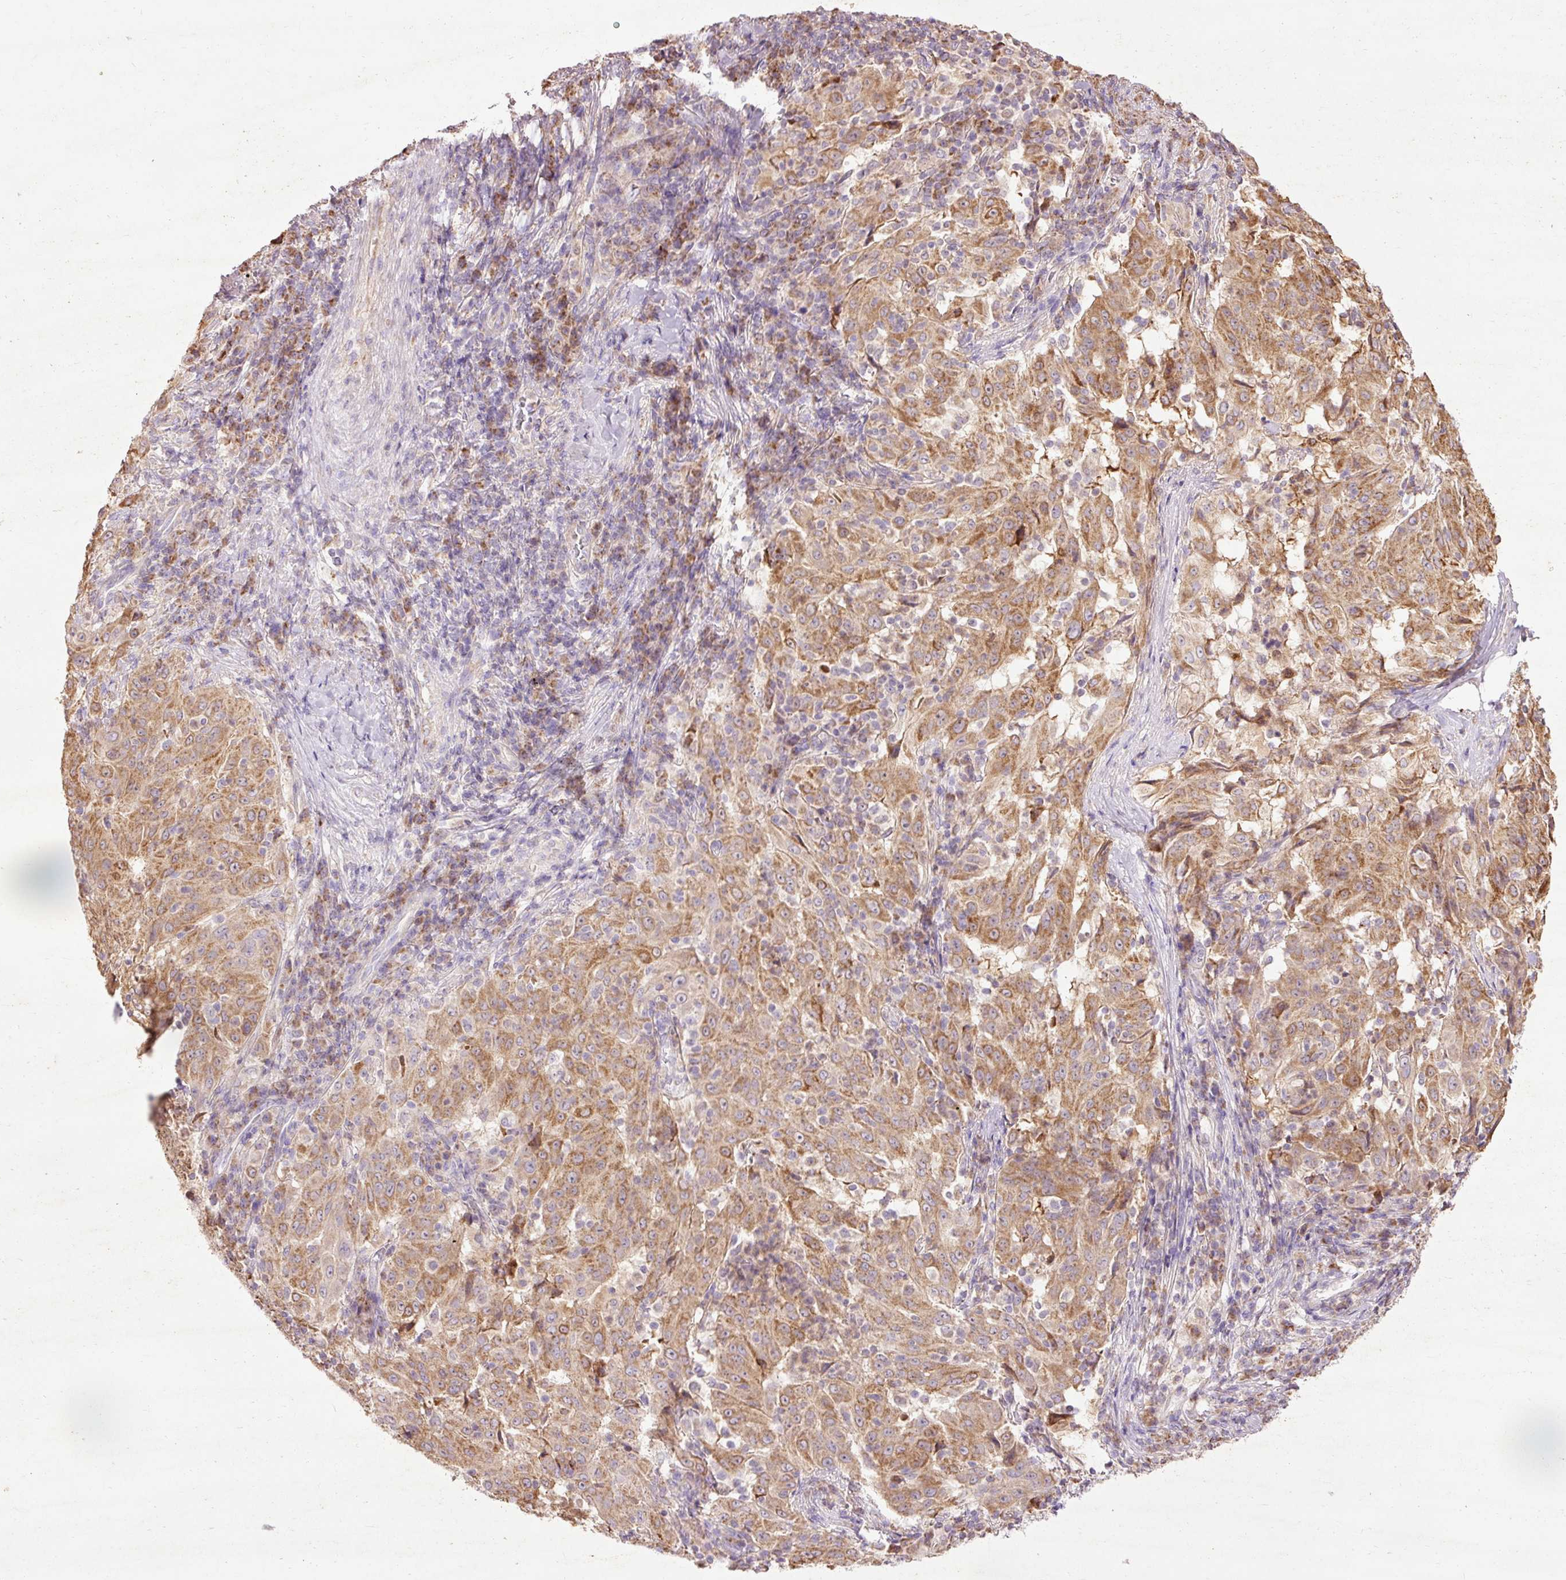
{"staining": {"intensity": "moderate", "quantity": ">75%", "location": "cytoplasmic/membranous"}, "tissue": "pancreatic cancer", "cell_type": "Tumor cells", "image_type": "cancer", "snomed": [{"axis": "morphology", "description": "Adenocarcinoma, NOS"}, {"axis": "topography", "description": "Pancreas"}], "caption": "Protein analysis of adenocarcinoma (pancreatic) tissue demonstrates moderate cytoplasmic/membranous expression in approximately >75% of tumor cells.", "gene": "PRDX5", "patient": {"sex": "male", "age": 63}}